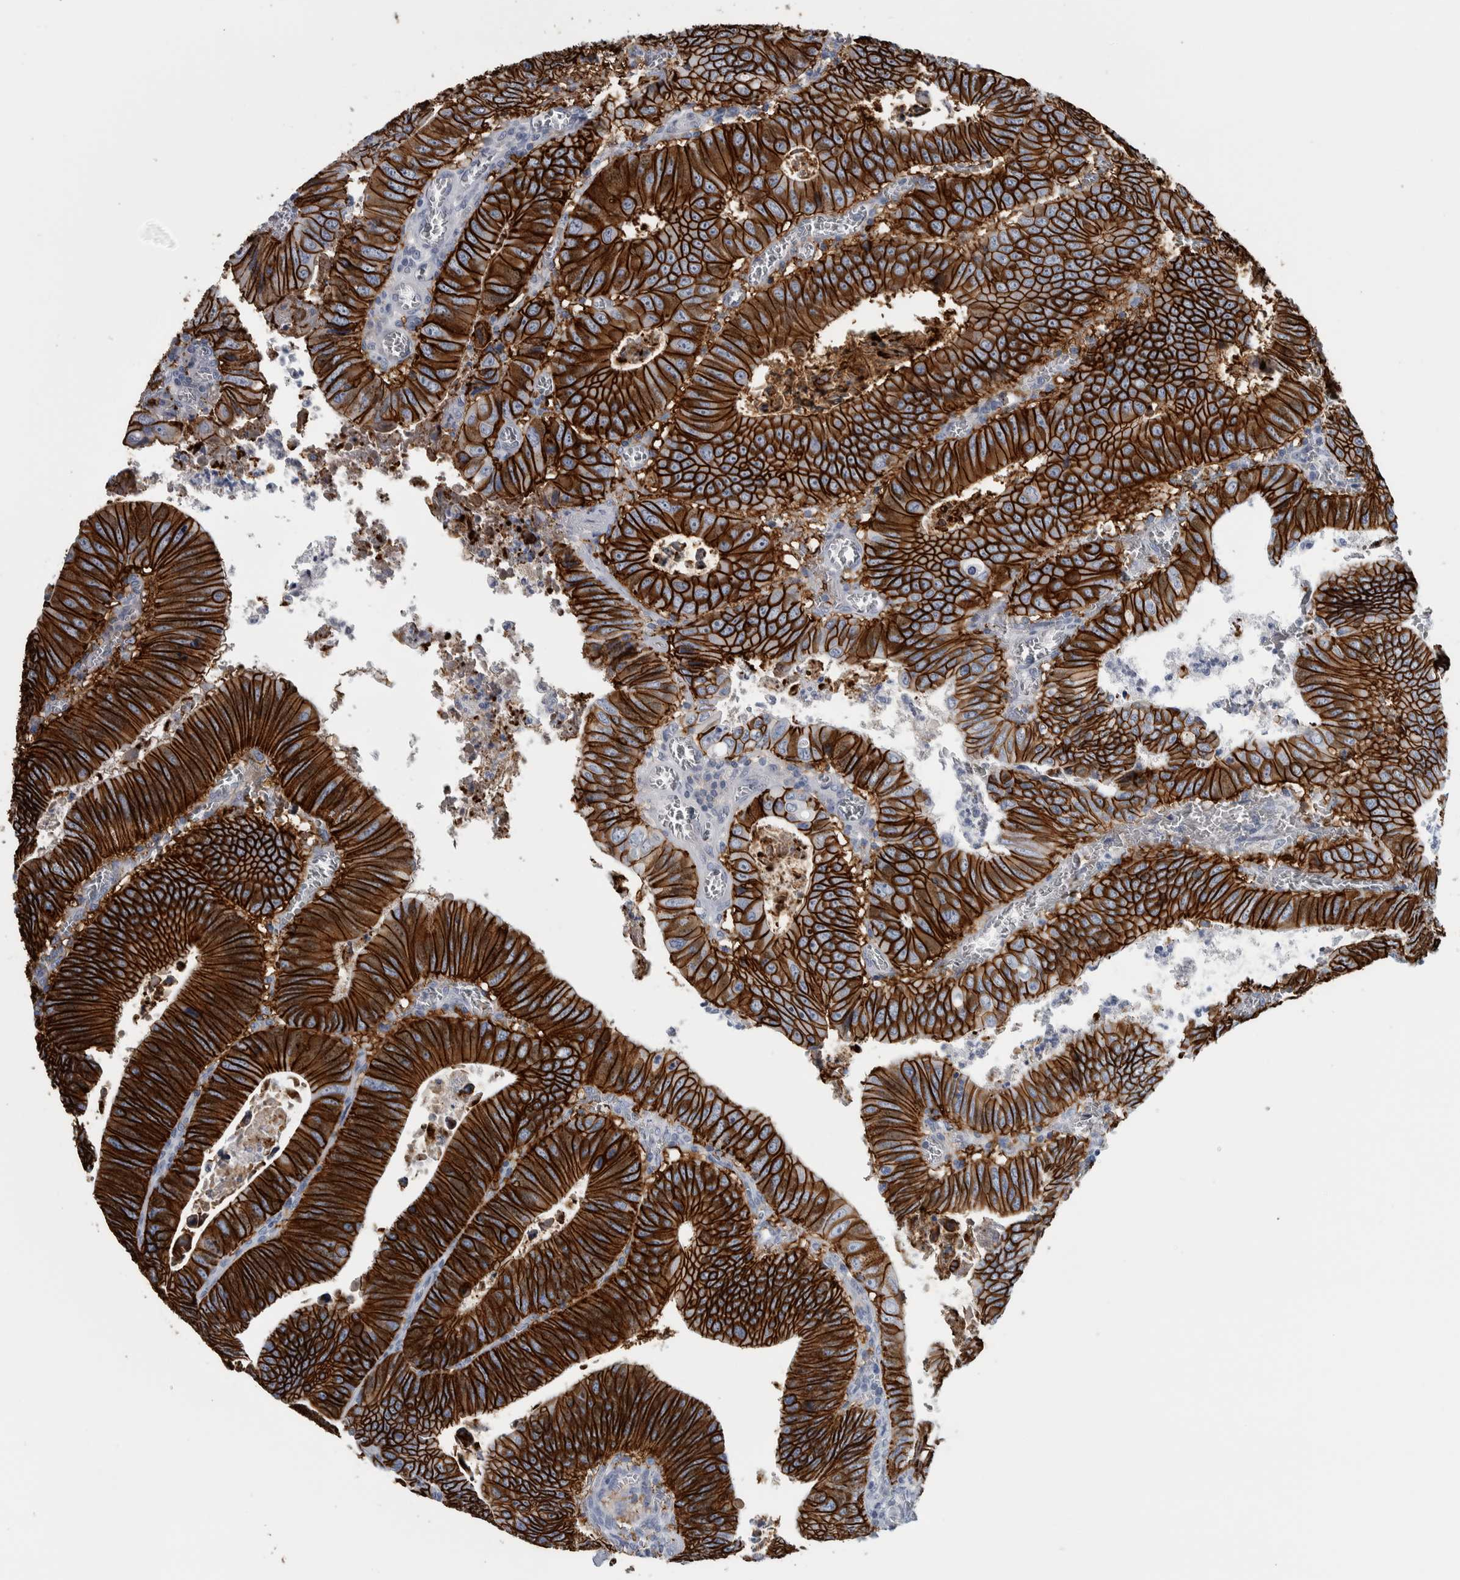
{"staining": {"intensity": "strong", "quantity": ">75%", "location": "cytoplasmic/membranous"}, "tissue": "colorectal cancer", "cell_type": "Tumor cells", "image_type": "cancer", "snomed": [{"axis": "morphology", "description": "Inflammation, NOS"}, {"axis": "morphology", "description": "Adenocarcinoma, NOS"}, {"axis": "topography", "description": "Colon"}], "caption": "Immunohistochemical staining of colorectal cancer shows high levels of strong cytoplasmic/membranous staining in about >75% of tumor cells. (Brightfield microscopy of DAB IHC at high magnification).", "gene": "CDH17", "patient": {"sex": "male", "age": 72}}